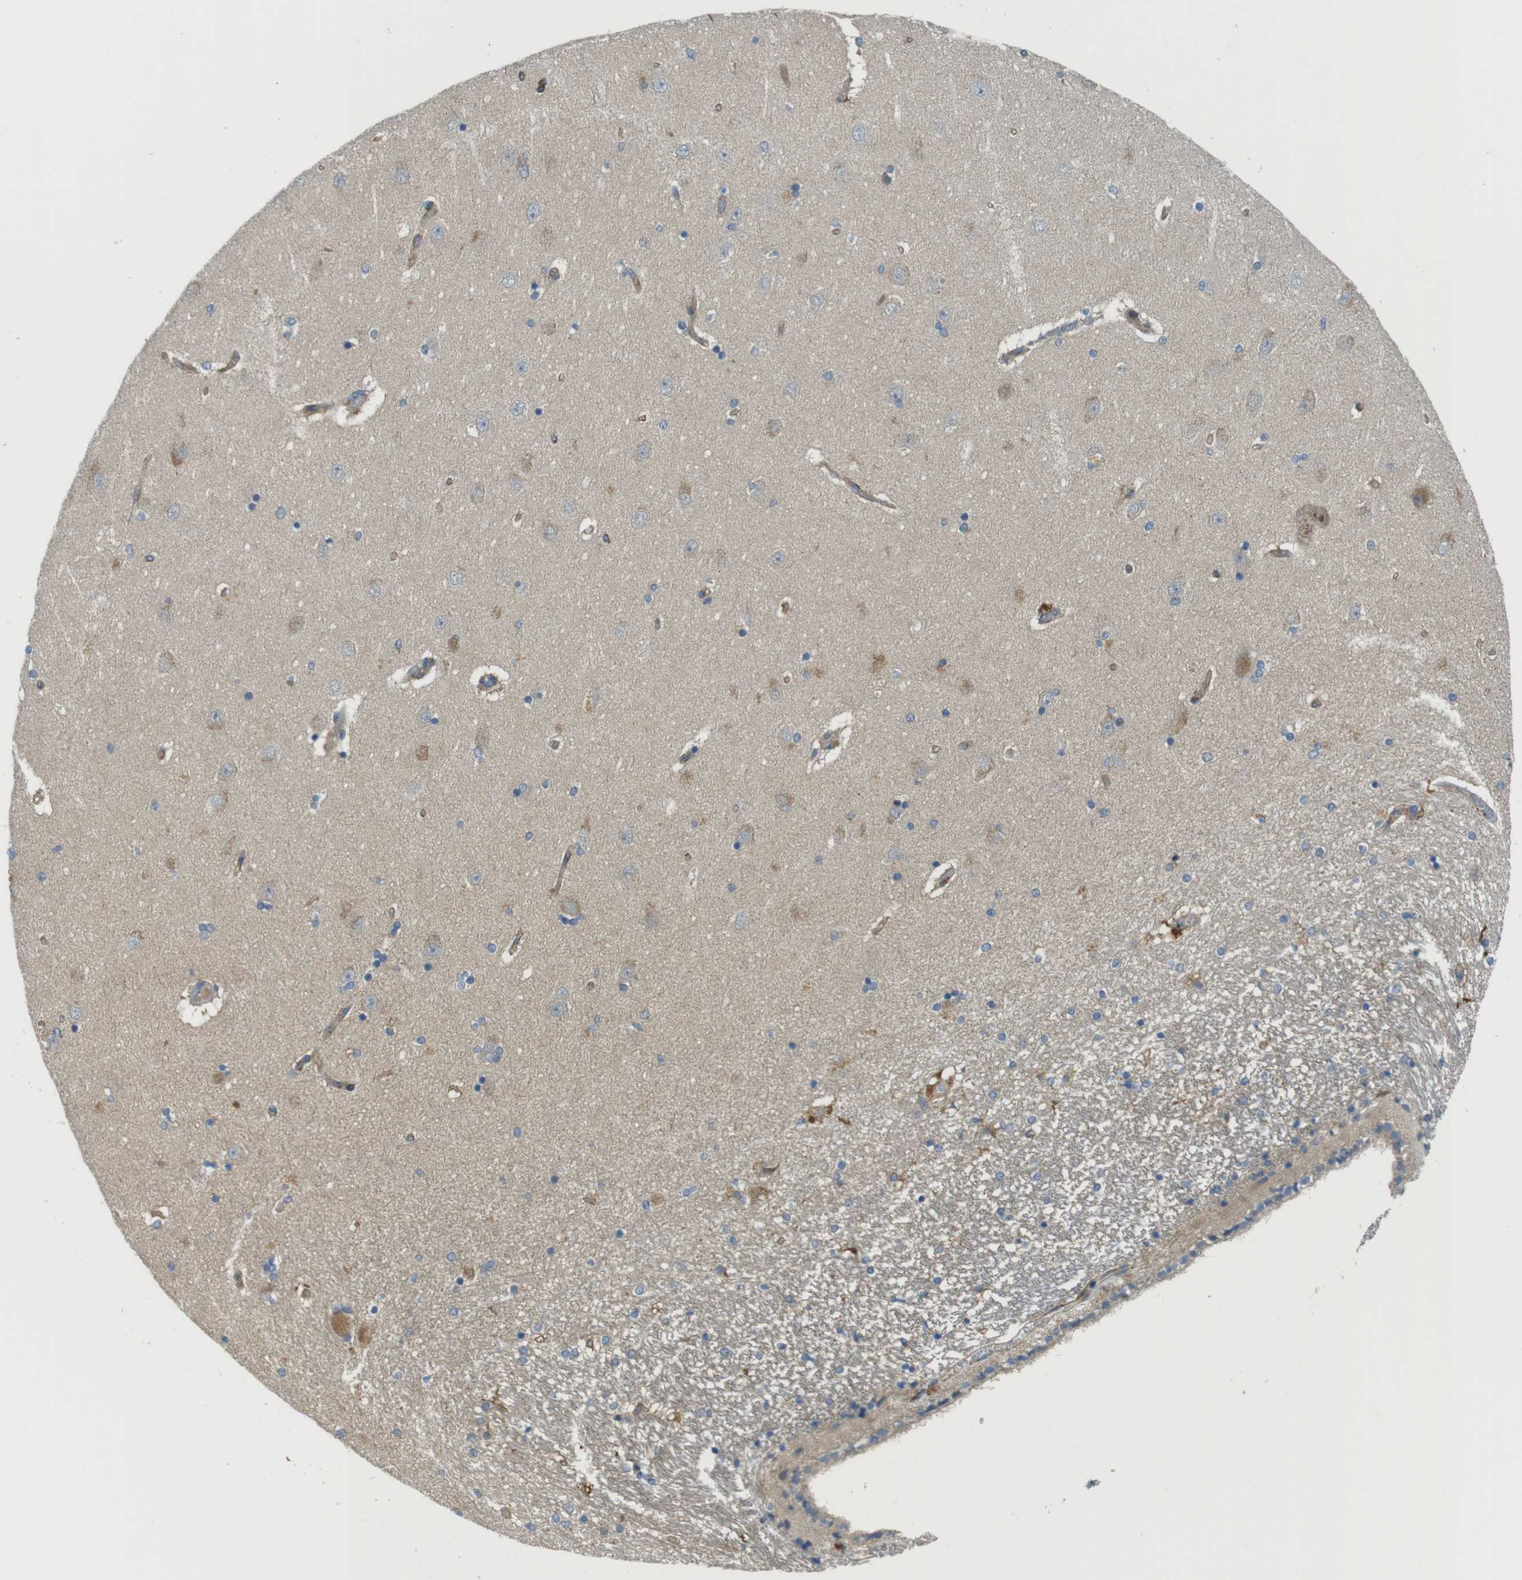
{"staining": {"intensity": "weak", "quantity": "<25%", "location": "cytoplasmic/membranous"}, "tissue": "hippocampus", "cell_type": "Glial cells", "image_type": "normal", "snomed": [{"axis": "morphology", "description": "Normal tissue, NOS"}, {"axis": "topography", "description": "Hippocampus"}], "caption": "High power microscopy micrograph of an IHC image of benign hippocampus, revealing no significant positivity in glial cells. (Stains: DAB immunohistochemistry (IHC) with hematoxylin counter stain, Microscopy: brightfield microscopy at high magnification).", "gene": "ABHD15", "patient": {"sex": "female", "age": 54}}